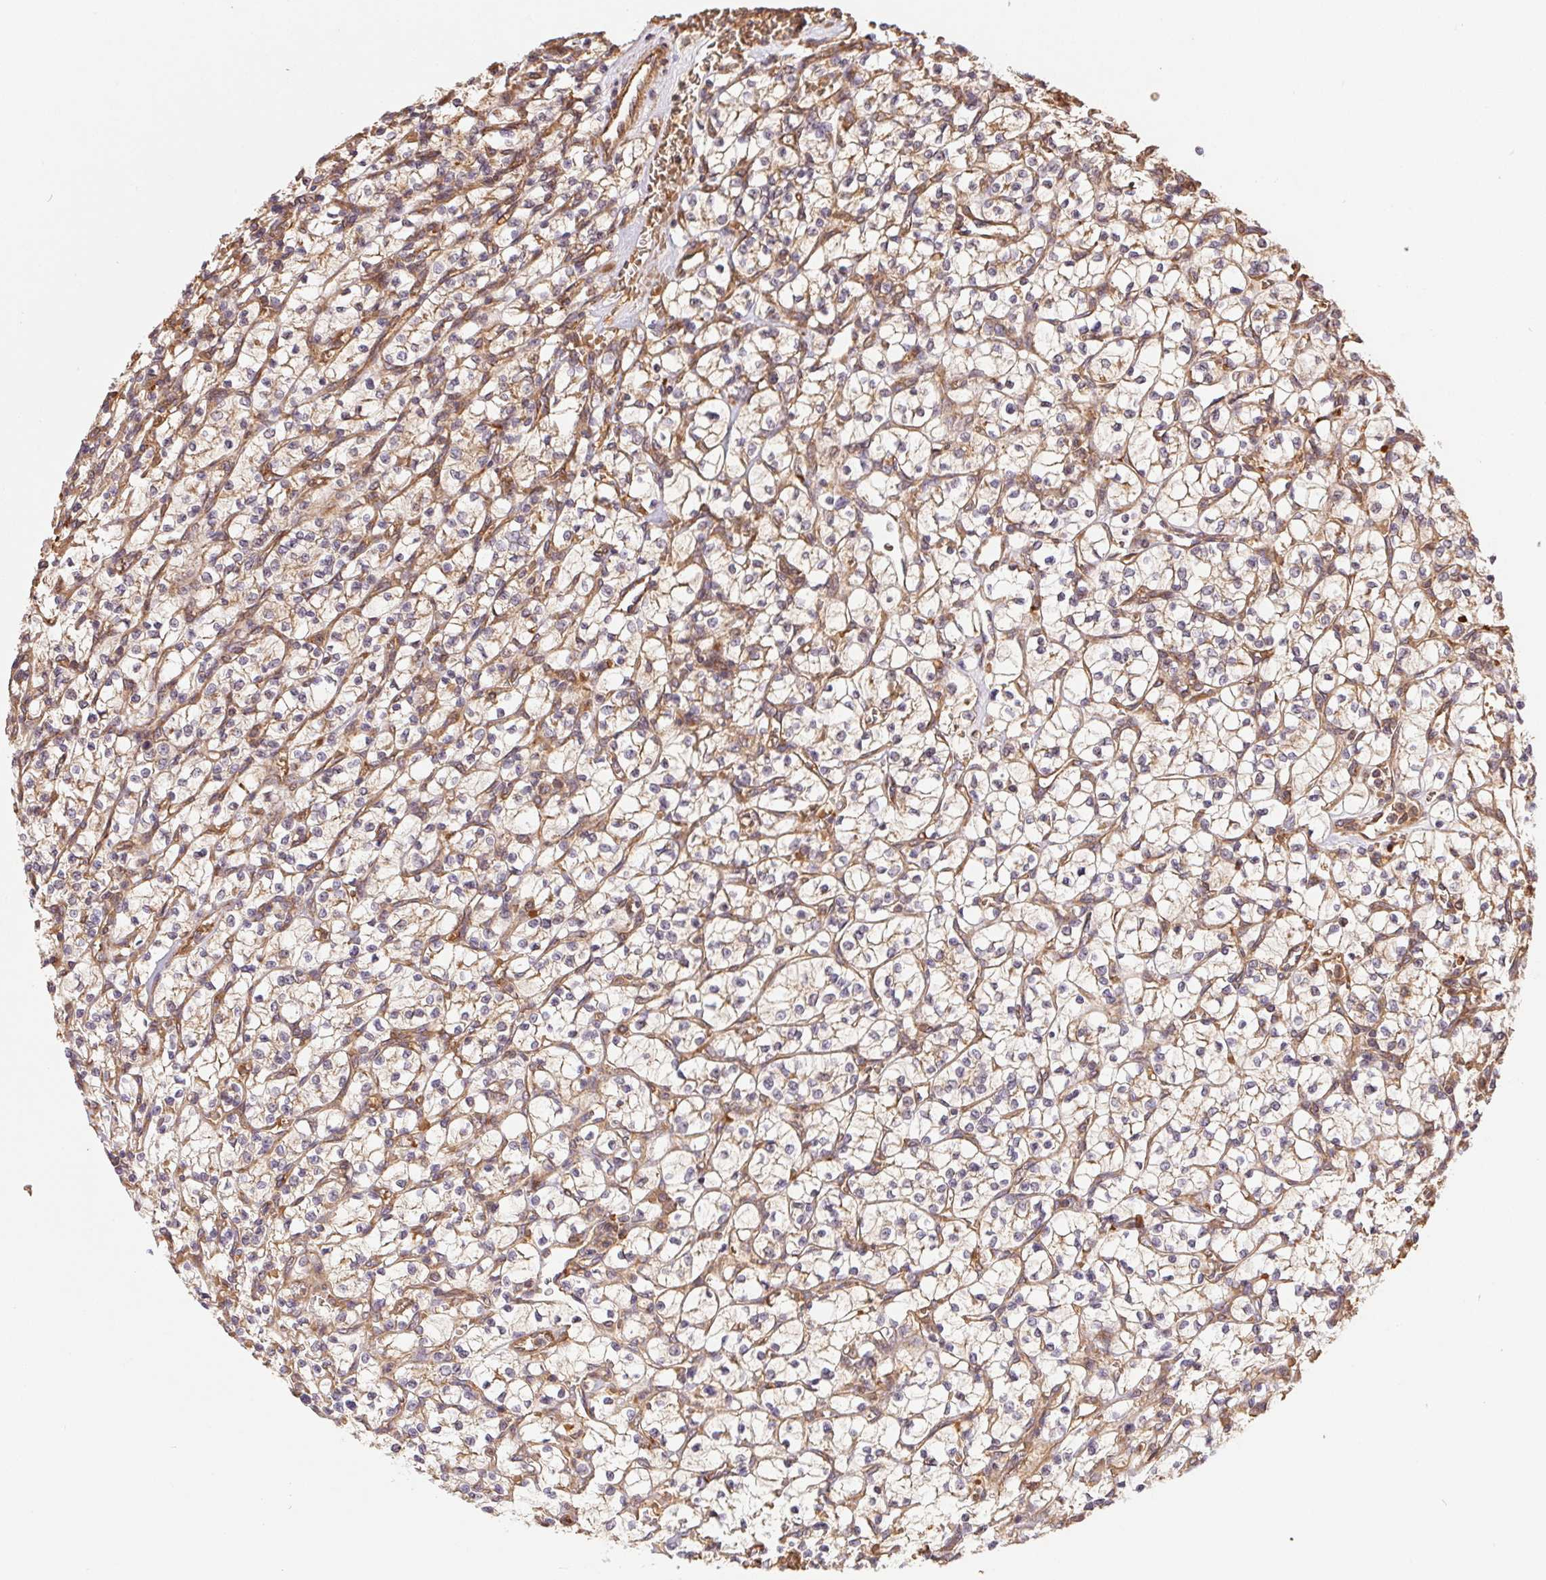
{"staining": {"intensity": "moderate", "quantity": "25%-75%", "location": "cytoplasmic/membranous"}, "tissue": "renal cancer", "cell_type": "Tumor cells", "image_type": "cancer", "snomed": [{"axis": "morphology", "description": "Adenocarcinoma, NOS"}, {"axis": "topography", "description": "Kidney"}], "caption": "Renal cancer stained with a protein marker shows moderate staining in tumor cells.", "gene": "USE1", "patient": {"sex": "female", "age": 64}}